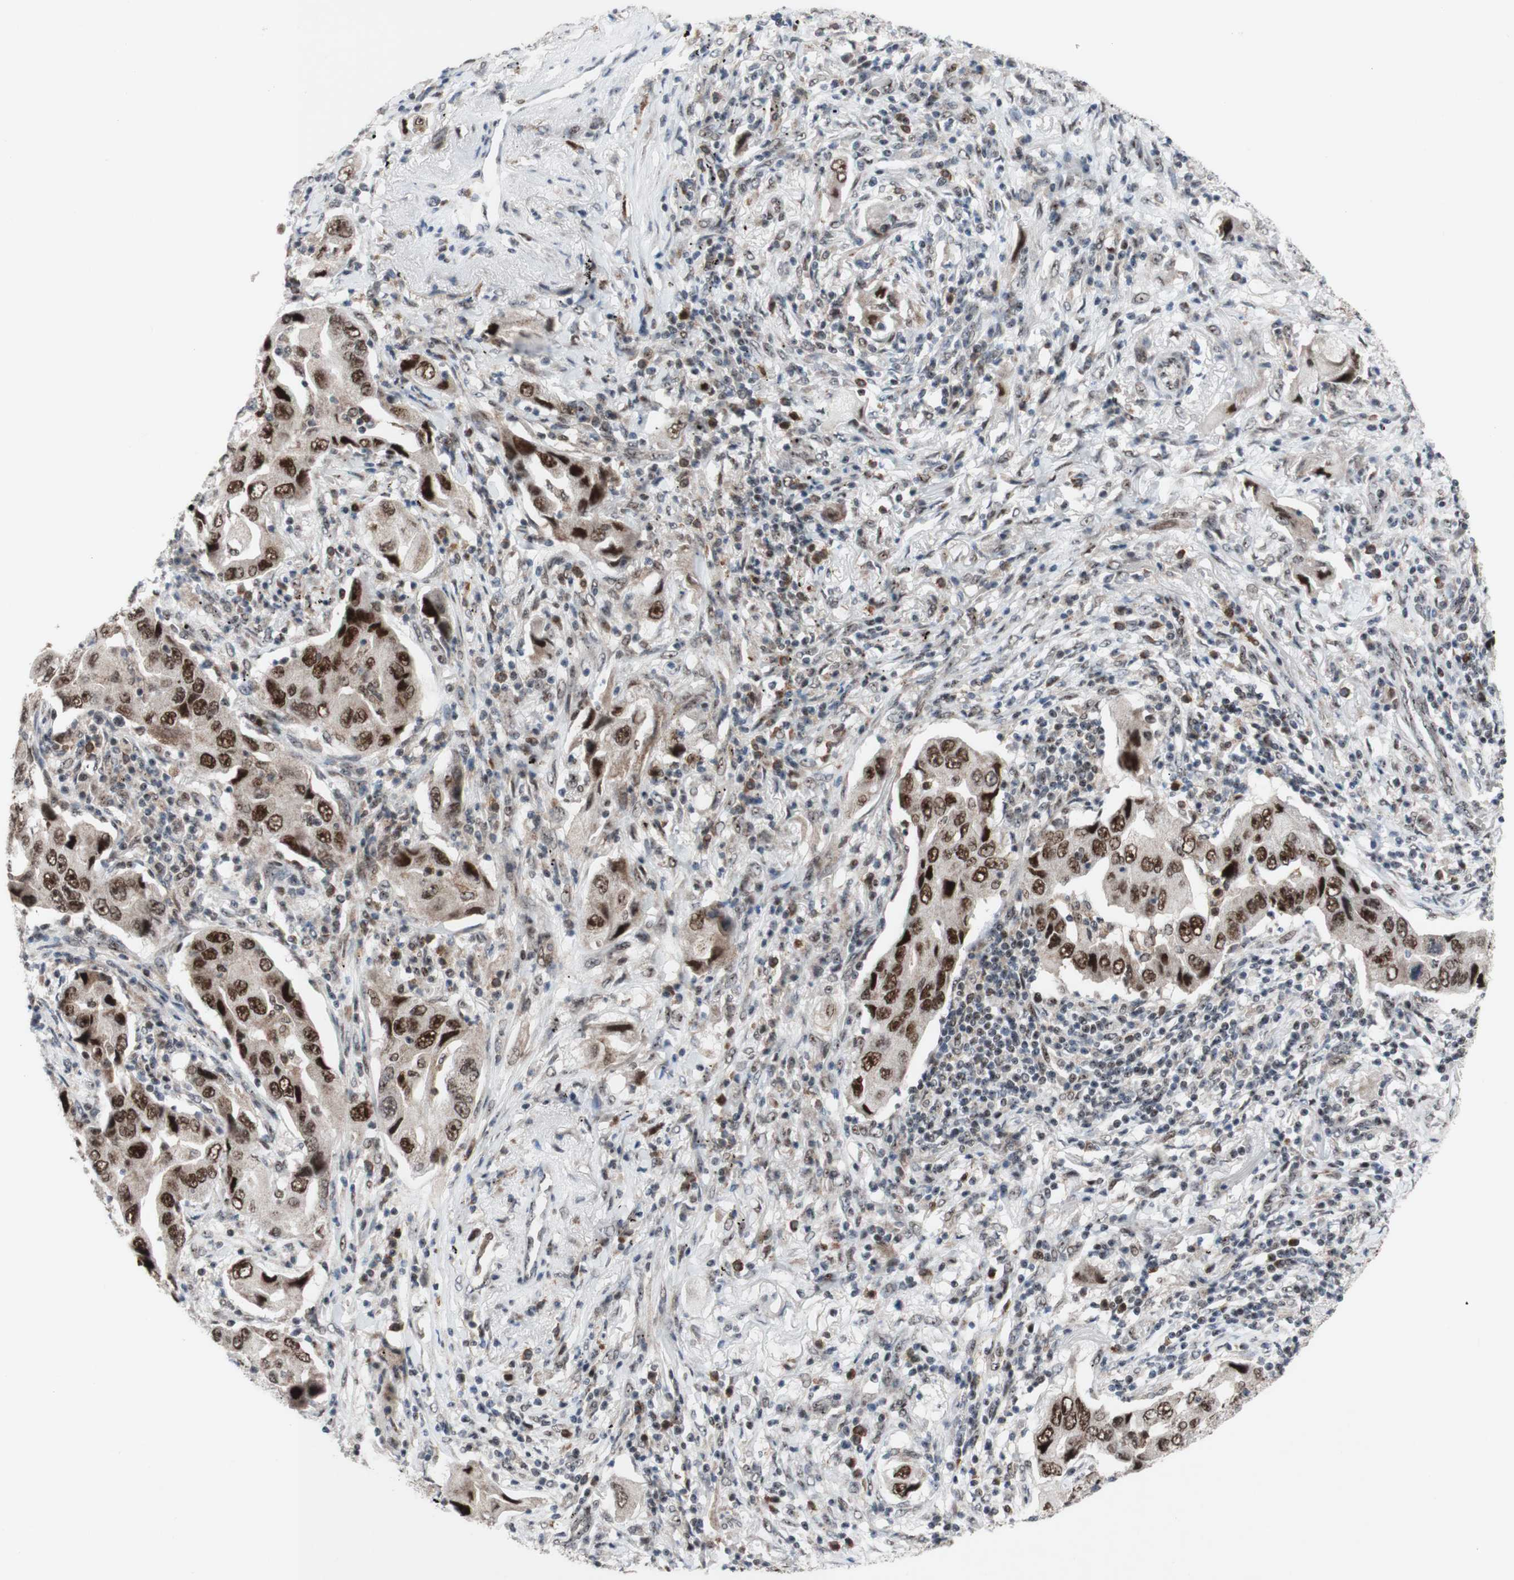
{"staining": {"intensity": "moderate", "quantity": ">75%", "location": "nuclear"}, "tissue": "lung cancer", "cell_type": "Tumor cells", "image_type": "cancer", "snomed": [{"axis": "morphology", "description": "Adenocarcinoma, NOS"}, {"axis": "topography", "description": "Lung"}], "caption": "Immunohistochemical staining of lung adenocarcinoma reveals medium levels of moderate nuclear expression in about >75% of tumor cells.", "gene": "POLR1A", "patient": {"sex": "female", "age": 65}}